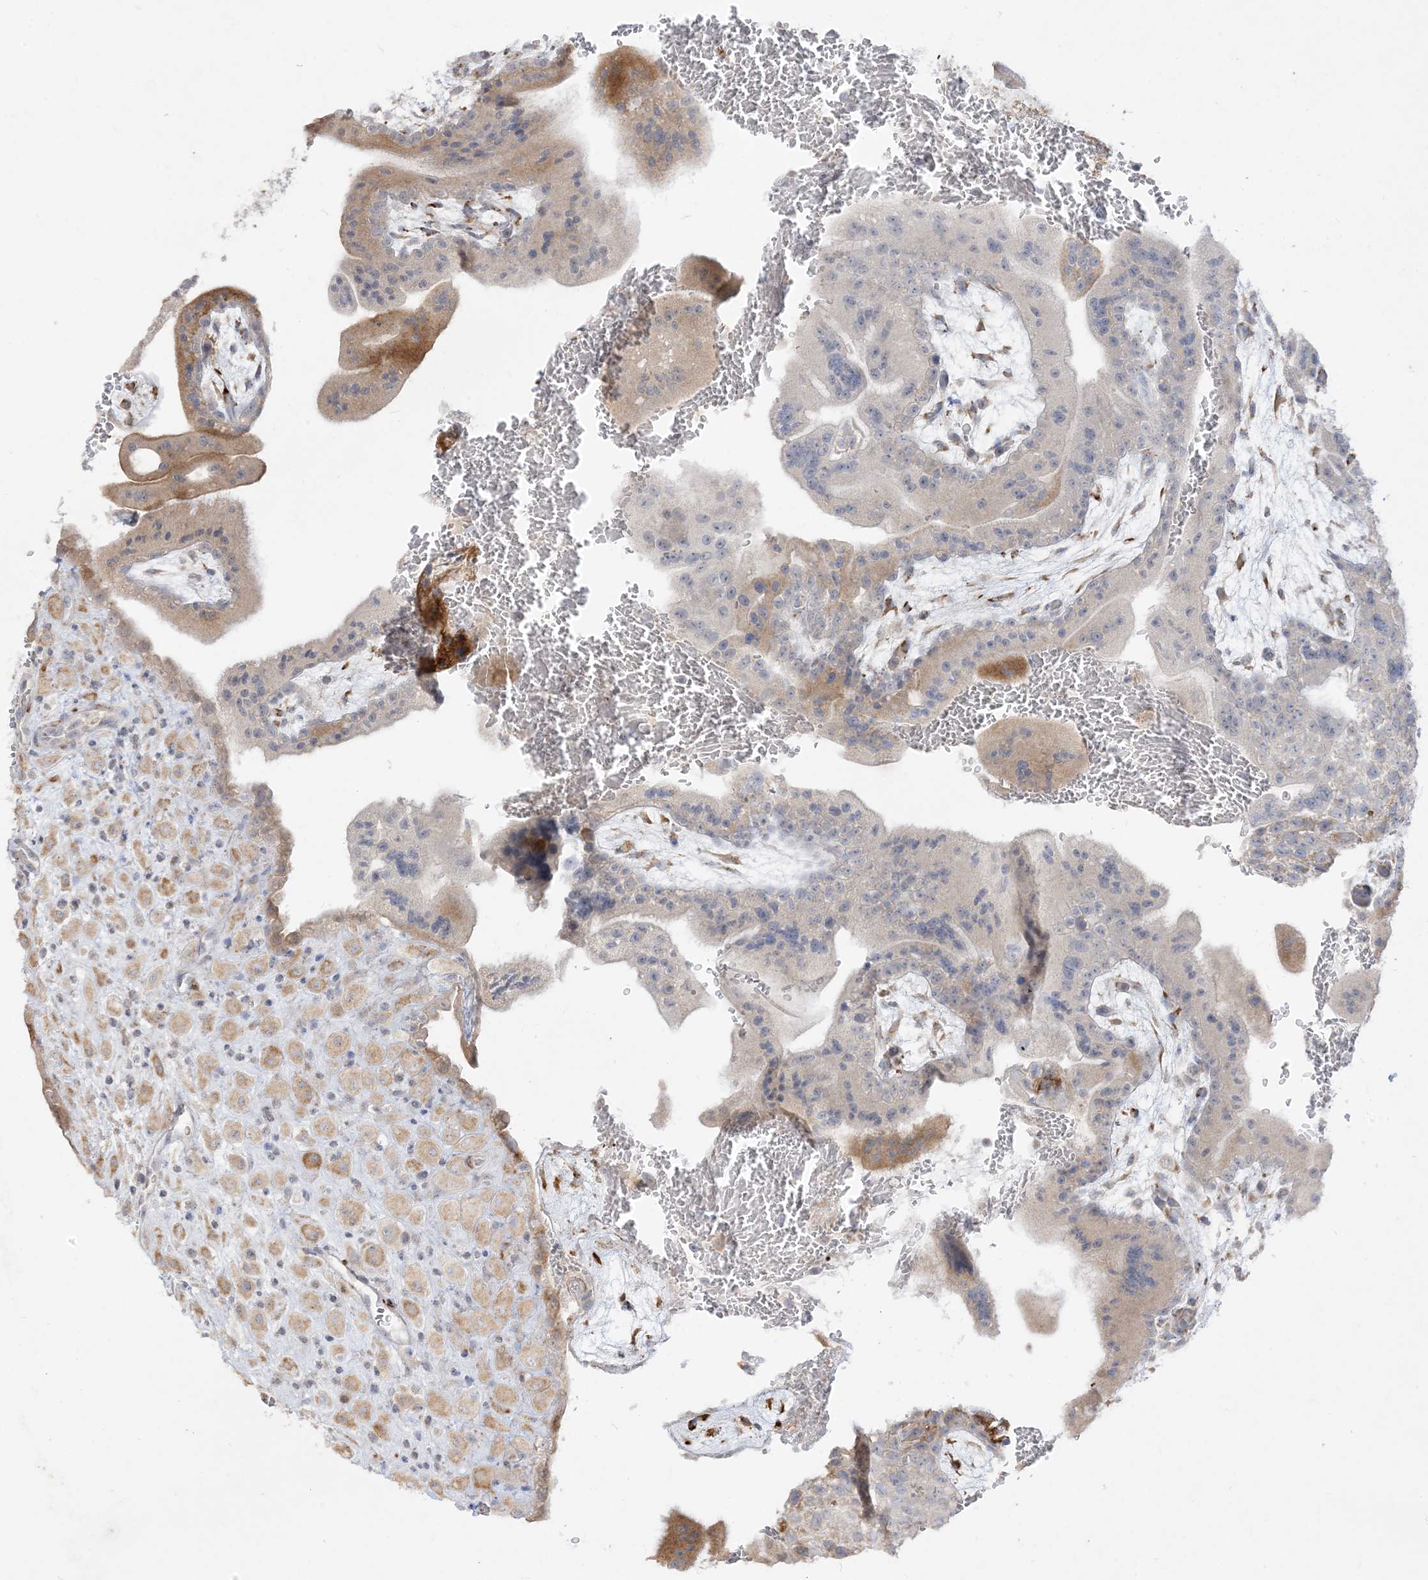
{"staining": {"intensity": "strong", "quantity": ">75%", "location": "cytoplasmic/membranous"}, "tissue": "placenta", "cell_type": "Decidual cells", "image_type": "normal", "snomed": [{"axis": "morphology", "description": "Normal tissue, NOS"}, {"axis": "topography", "description": "Placenta"}], "caption": "An immunohistochemistry (IHC) image of unremarkable tissue is shown. Protein staining in brown labels strong cytoplasmic/membranous positivity in placenta within decidual cells.", "gene": "LOXL3", "patient": {"sex": "female", "age": 35}}